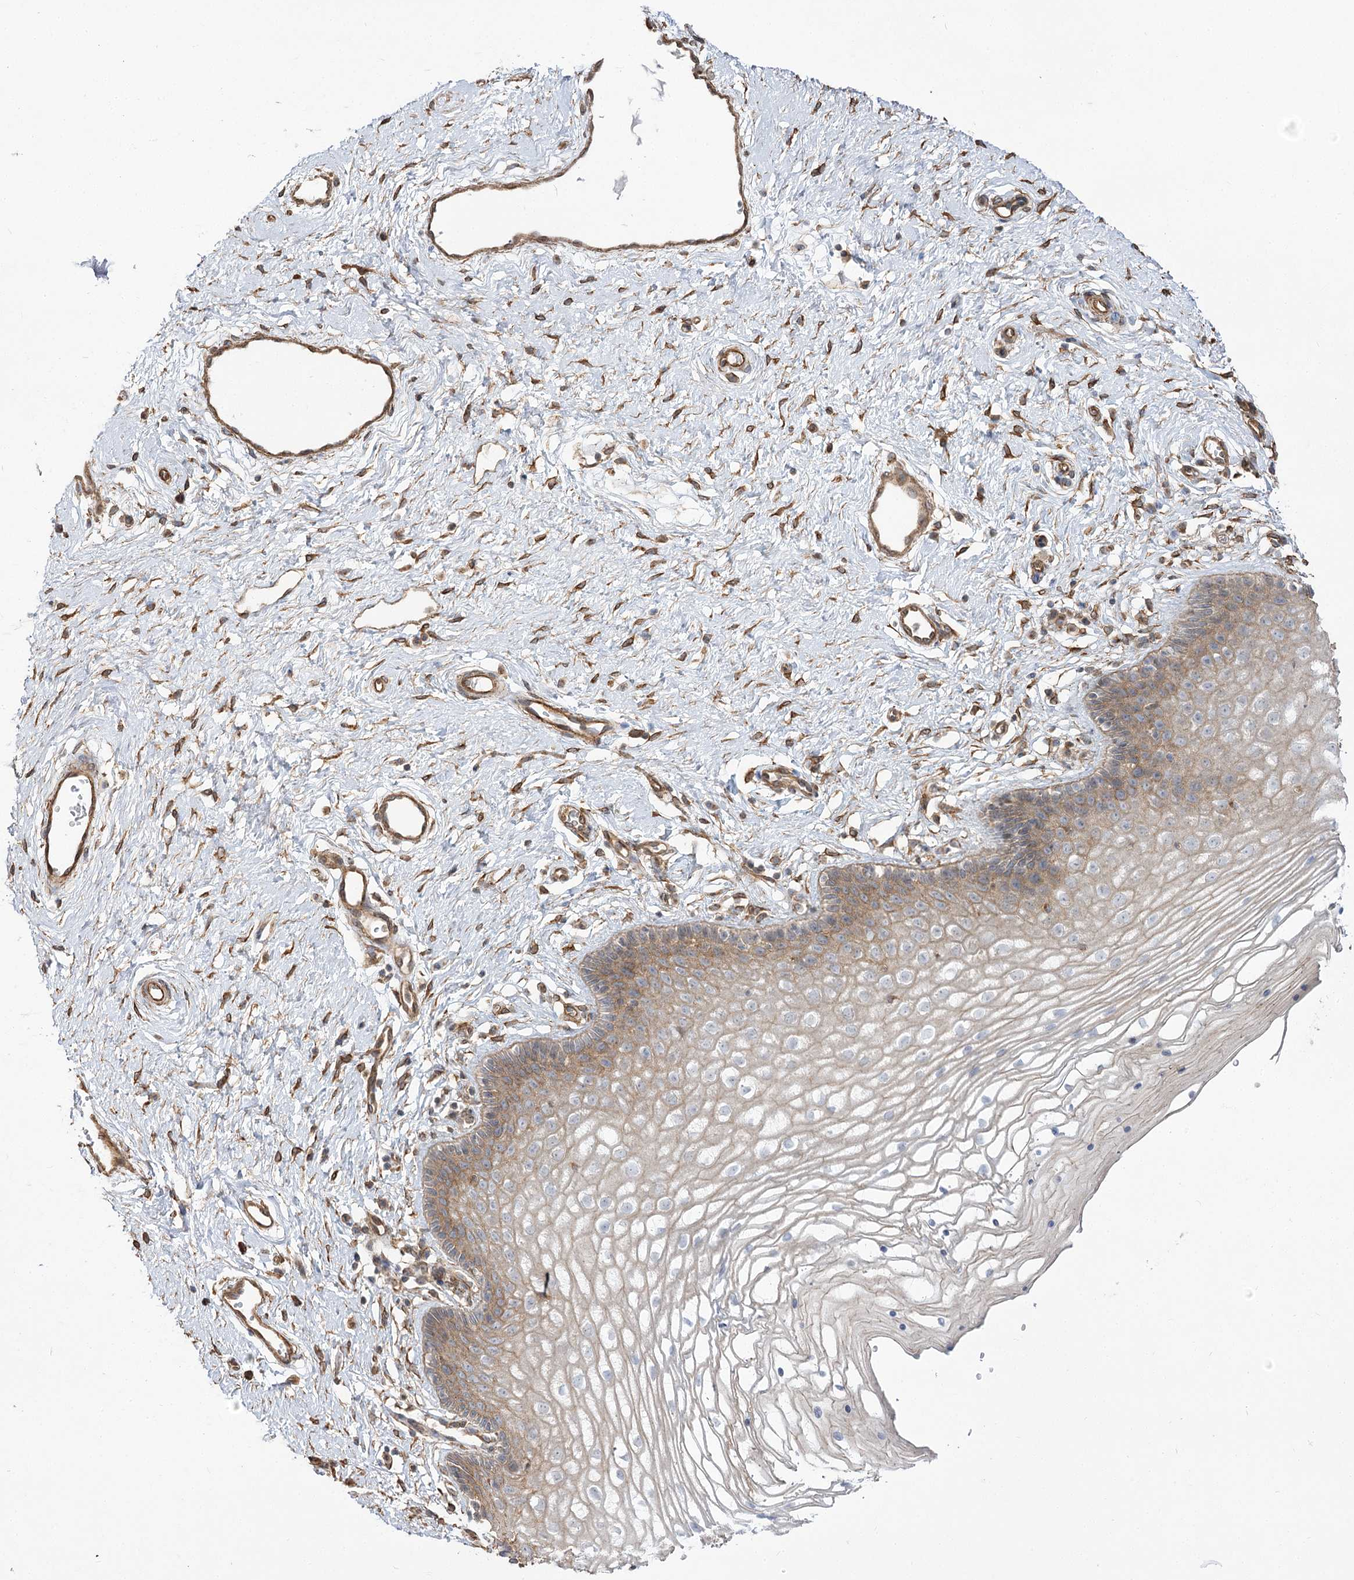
{"staining": {"intensity": "weak", "quantity": "25%-75%", "location": "cytoplasmic/membranous"}, "tissue": "vagina", "cell_type": "Squamous epithelial cells", "image_type": "normal", "snomed": [{"axis": "morphology", "description": "Normal tissue, NOS"}, {"axis": "topography", "description": "Vagina"}], "caption": "A high-resolution histopathology image shows immunohistochemistry staining of unremarkable vagina, which reveals weak cytoplasmic/membranous expression in approximately 25%-75% of squamous epithelial cells.", "gene": "SH3BP5L", "patient": {"sex": "female", "age": 46}}